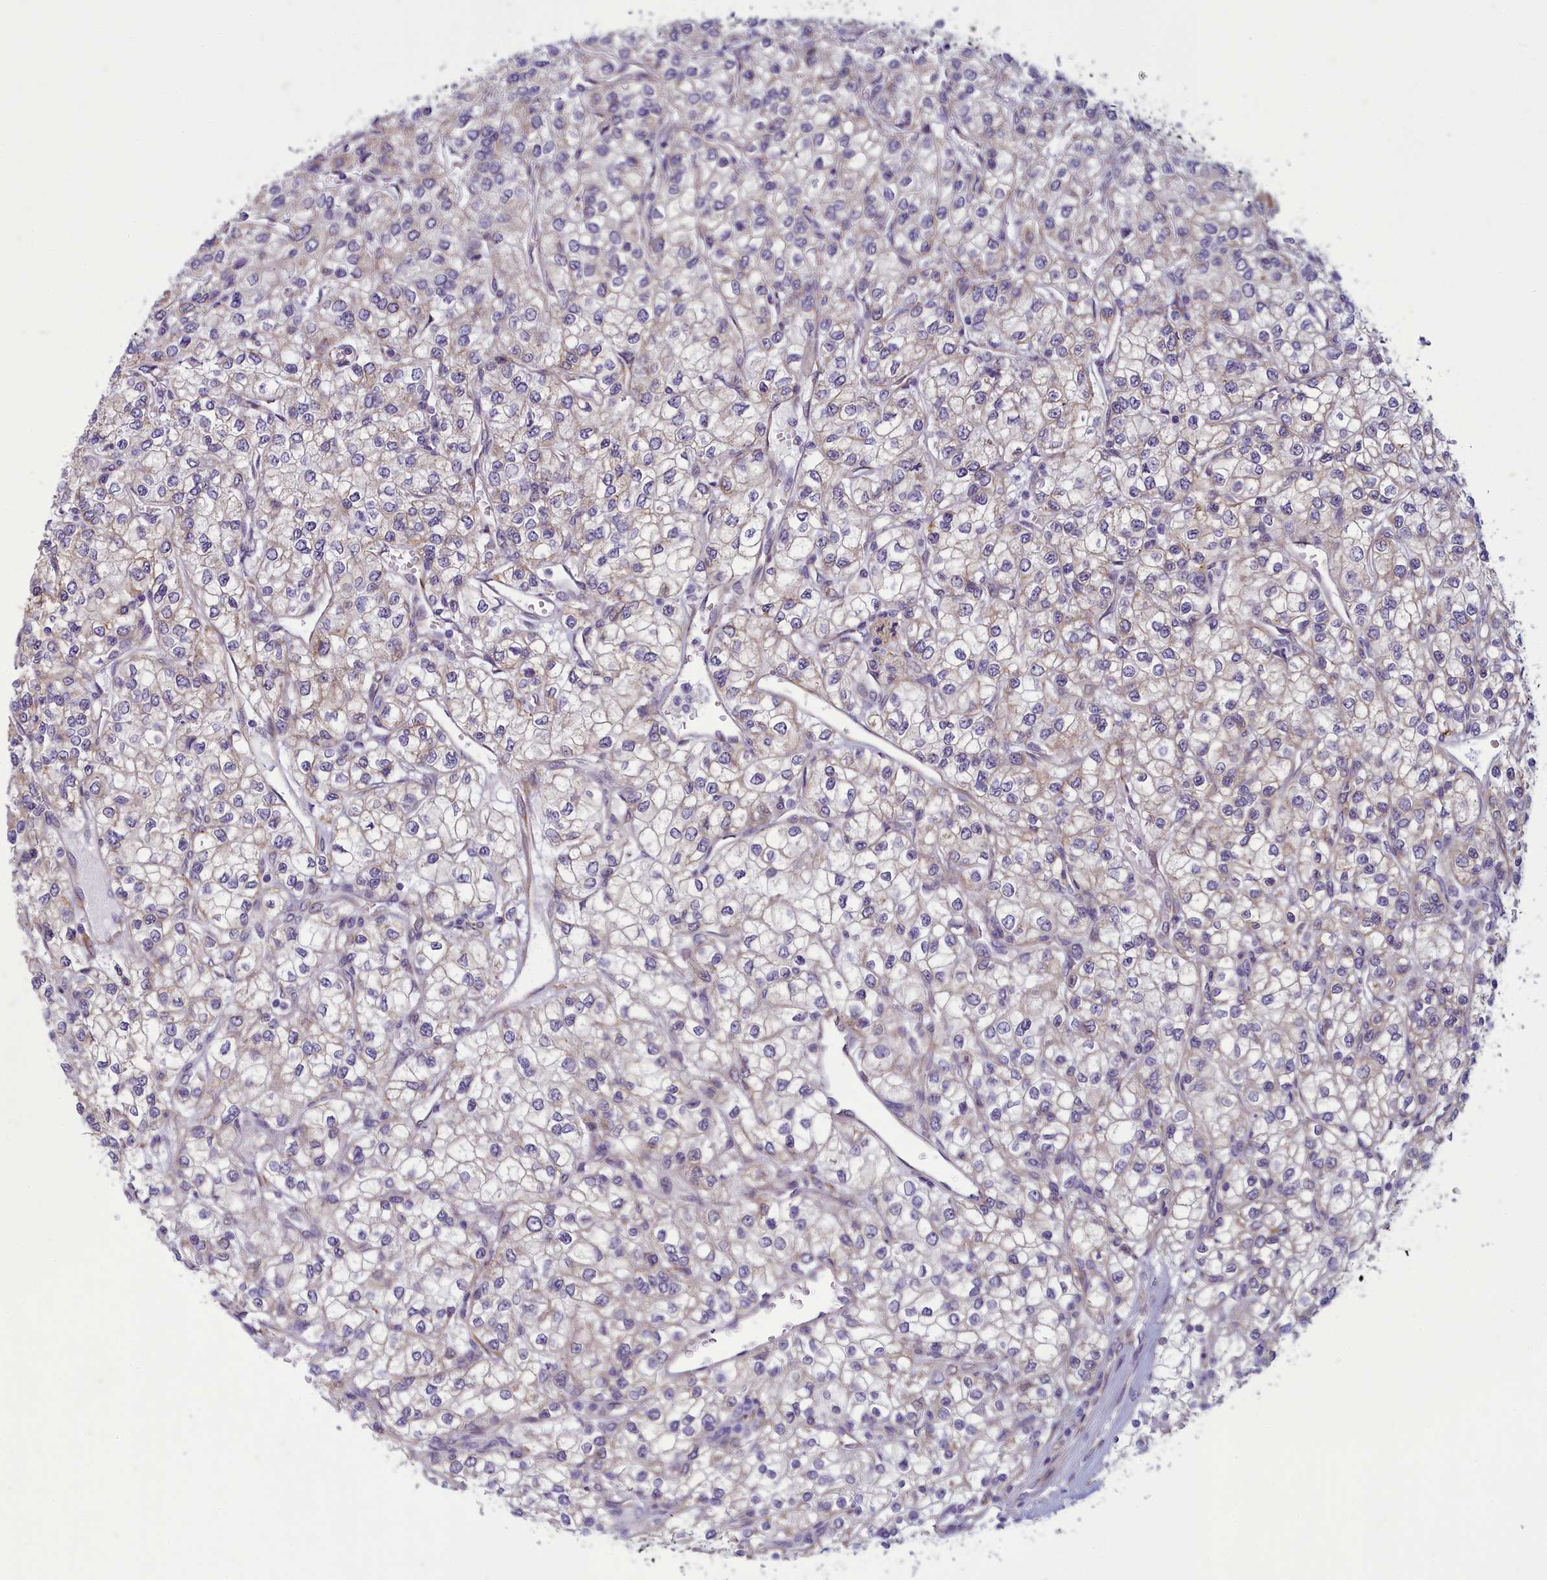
{"staining": {"intensity": "weak", "quantity": "<25%", "location": "cytoplasmic/membranous"}, "tissue": "renal cancer", "cell_type": "Tumor cells", "image_type": "cancer", "snomed": [{"axis": "morphology", "description": "Adenocarcinoma, NOS"}, {"axis": "topography", "description": "Kidney"}], "caption": "There is no significant expression in tumor cells of renal cancer. (DAB (3,3'-diaminobenzidine) immunohistochemistry (IHC) with hematoxylin counter stain).", "gene": "CENATAC", "patient": {"sex": "male", "age": 80}}